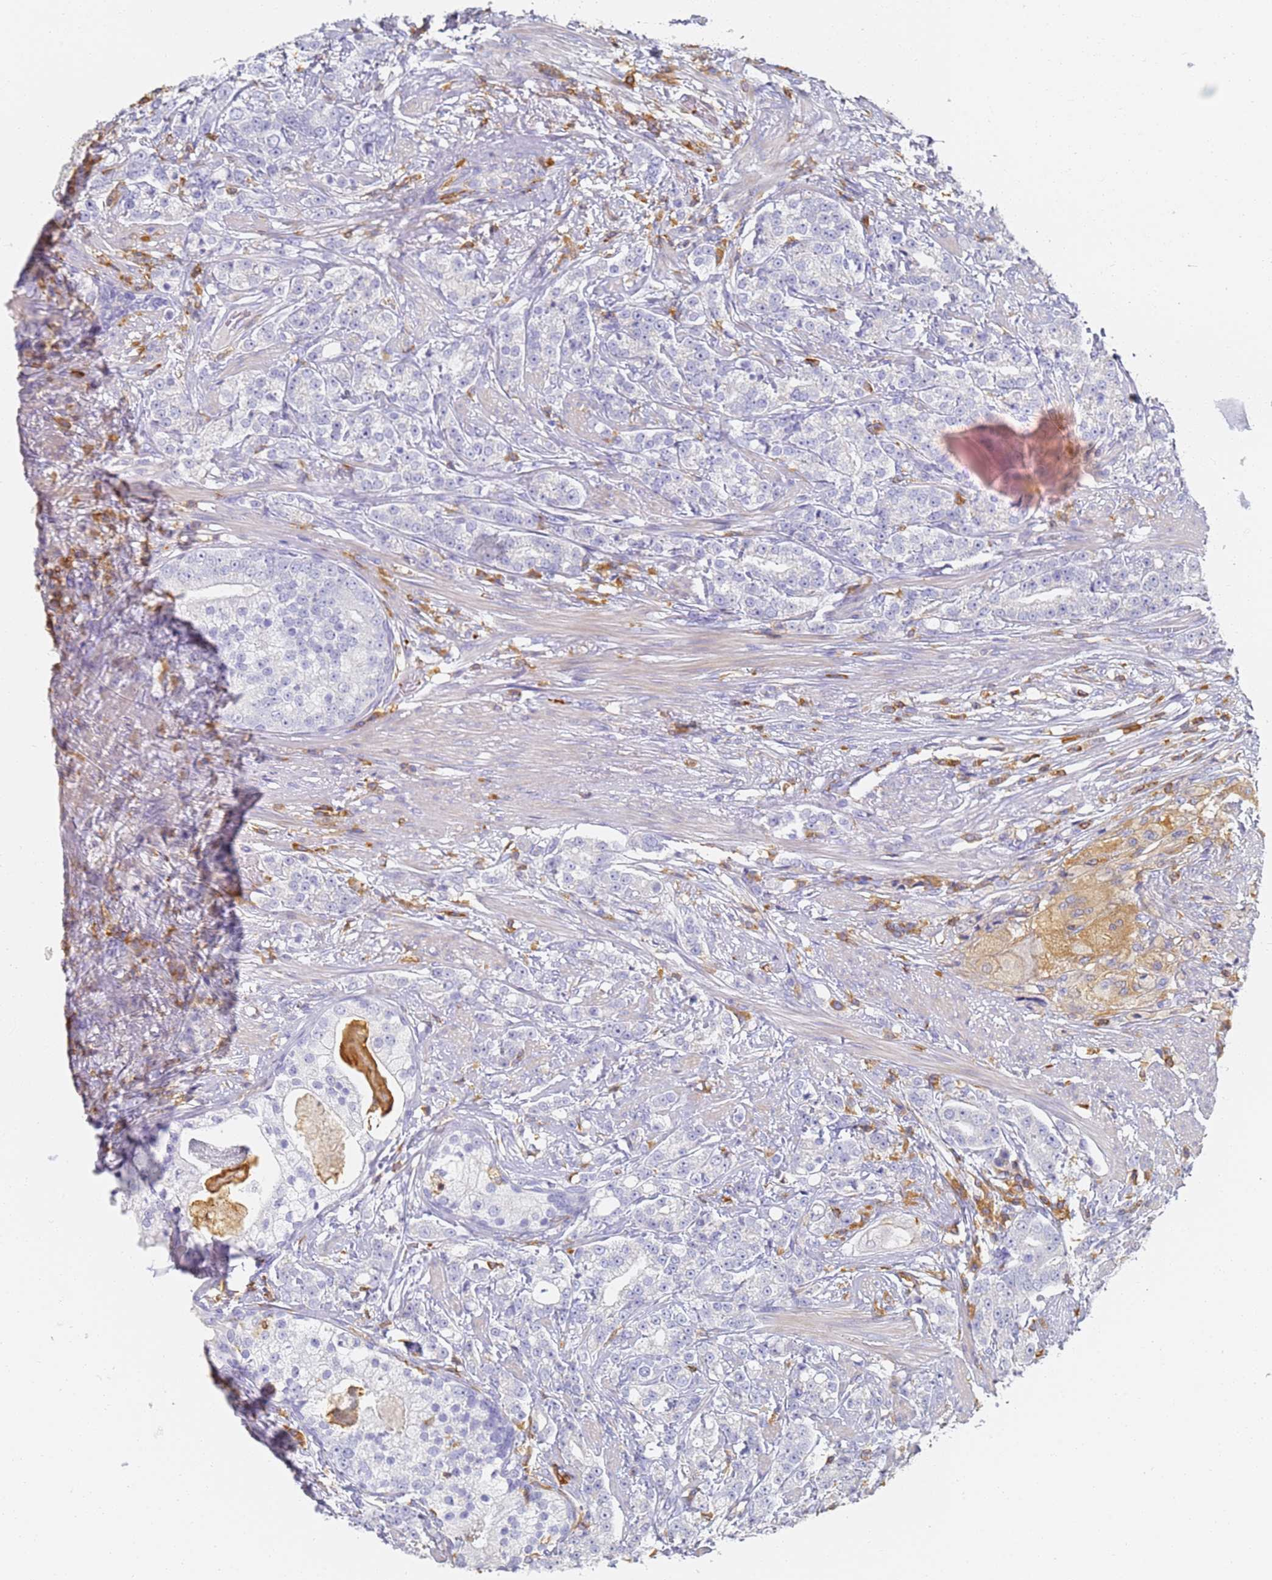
{"staining": {"intensity": "negative", "quantity": "none", "location": "none"}, "tissue": "prostate cancer", "cell_type": "Tumor cells", "image_type": "cancer", "snomed": [{"axis": "morphology", "description": "Adenocarcinoma, High grade"}, {"axis": "topography", "description": "Prostate"}], "caption": "Immunohistochemistry (IHC) micrograph of human prostate cancer (high-grade adenocarcinoma) stained for a protein (brown), which shows no staining in tumor cells.", "gene": "BIN2", "patient": {"sex": "male", "age": 69}}